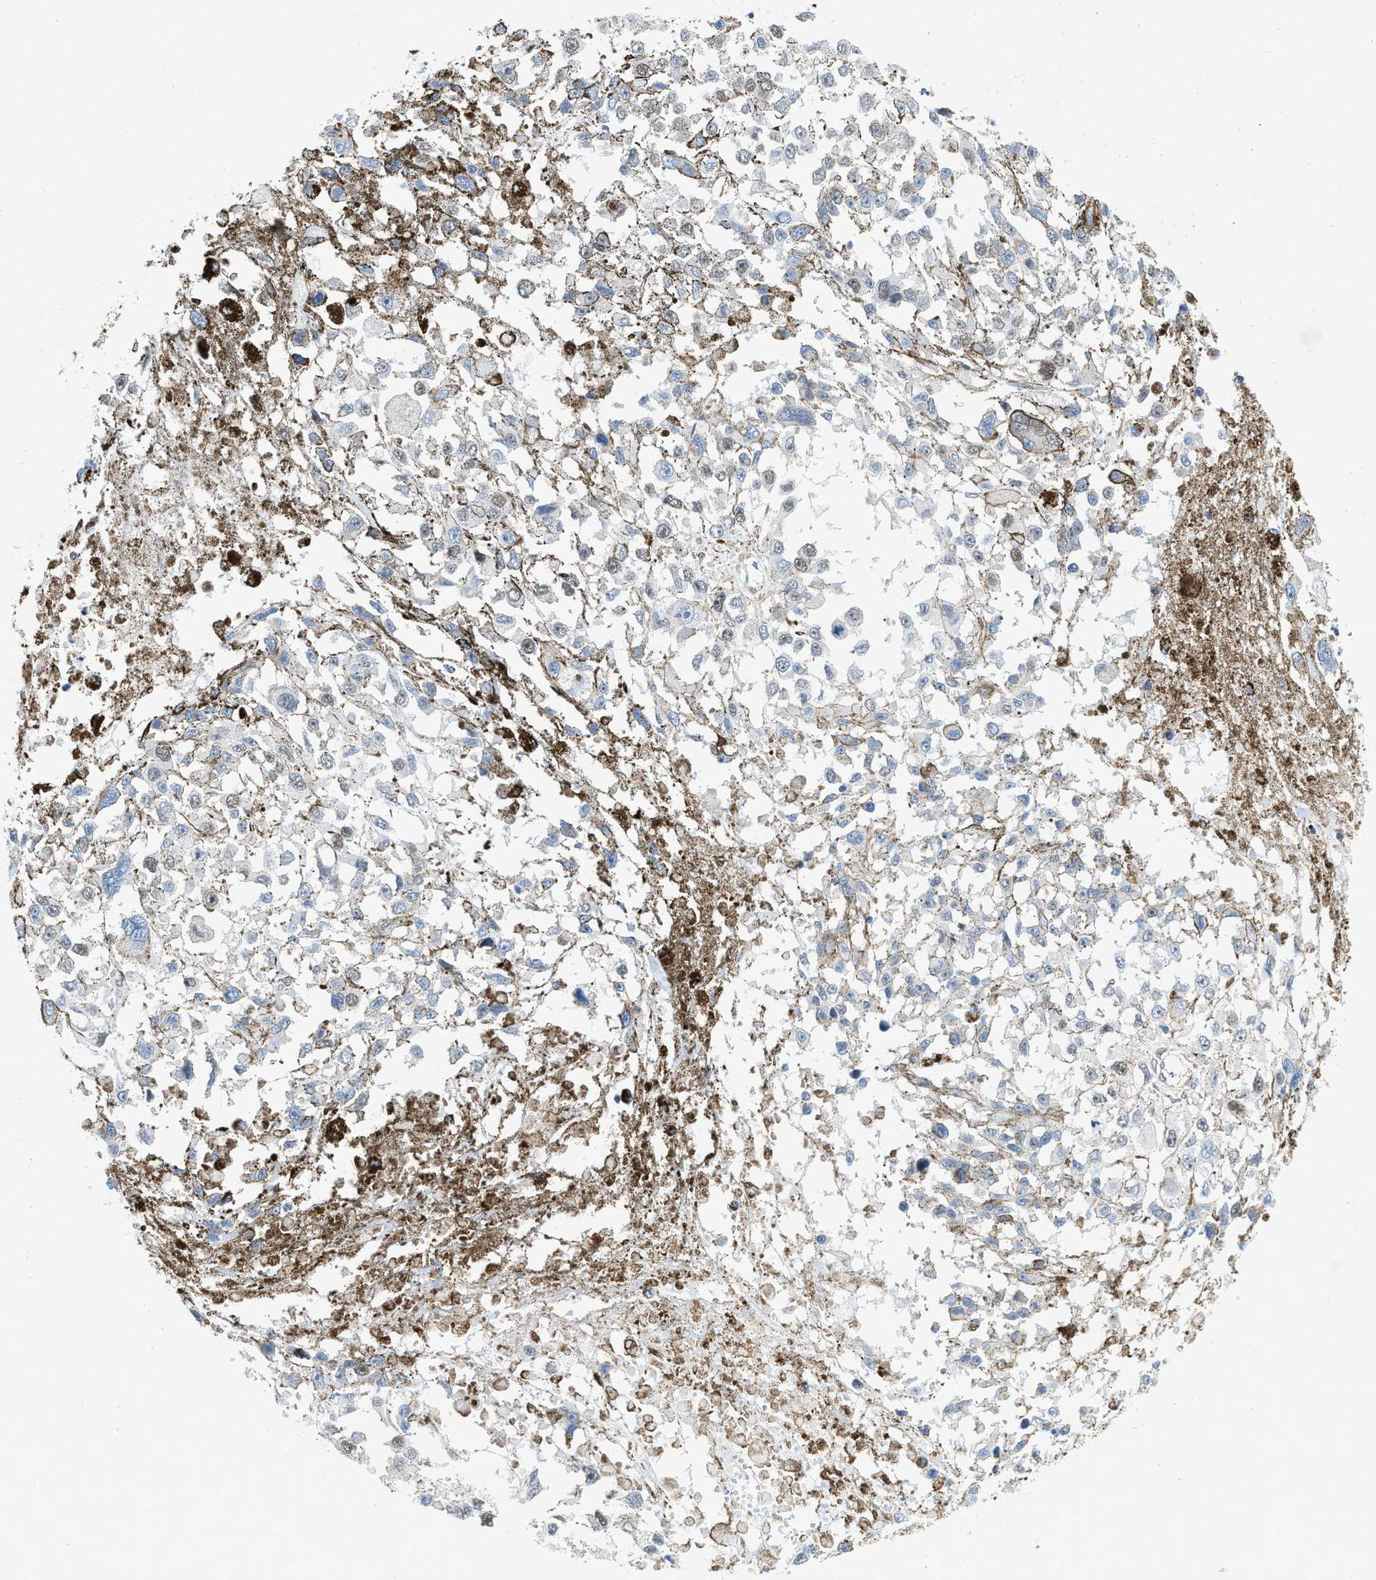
{"staining": {"intensity": "negative", "quantity": "none", "location": "none"}, "tissue": "melanoma", "cell_type": "Tumor cells", "image_type": "cancer", "snomed": [{"axis": "morphology", "description": "Malignant melanoma, Metastatic site"}, {"axis": "topography", "description": "Lymph node"}], "caption": "Malignant melanoma (metastatic site) stained for a protein using IHC shows no staining tumor cells.", "gene": "PDLIM5", "patient": {"sex": "male", "age": 59}}